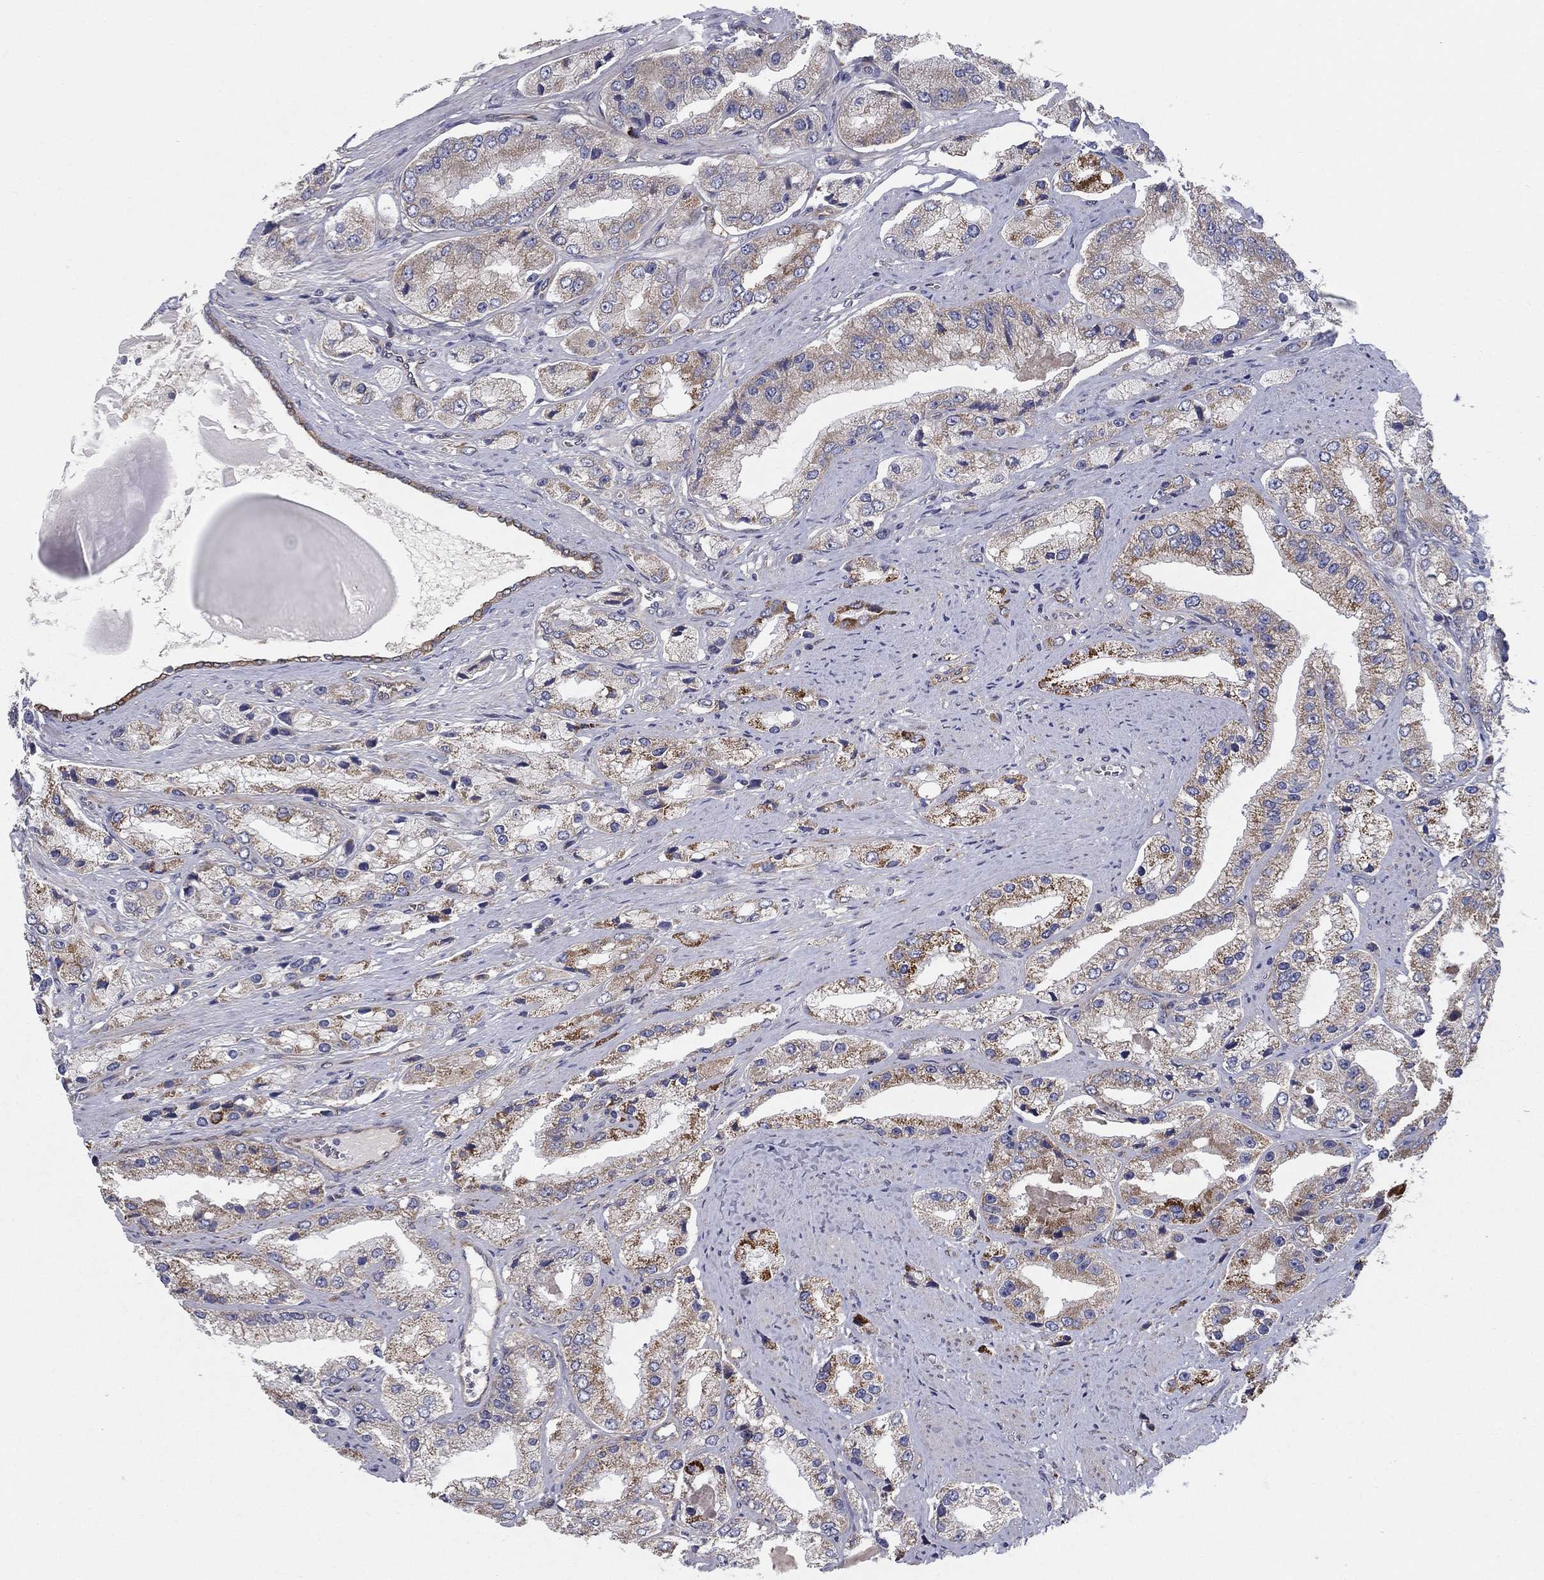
{"staining": {"intensity": "weak", "quantity": "25%-75%", "location": "cytoplasmic/membranous"}, "tissue": "prostate cancer", "cell_type": "Tumor cells", "image_type": "cancer", "snomed": [{"axis": "morphology", "description": "Adenocarcinoma, Low grade"}, {"axis": "topography", "description": "Prostate"}], "caption": "There is low levels of weak cytoplasmic/membranous expression in tumor cells of prostate adenocarcinoma (low-grade), as demonstrated by immunohistochemical staining (brown color).", "gene": "EMP2", "patient": {"sex": "male", "age": 69}}